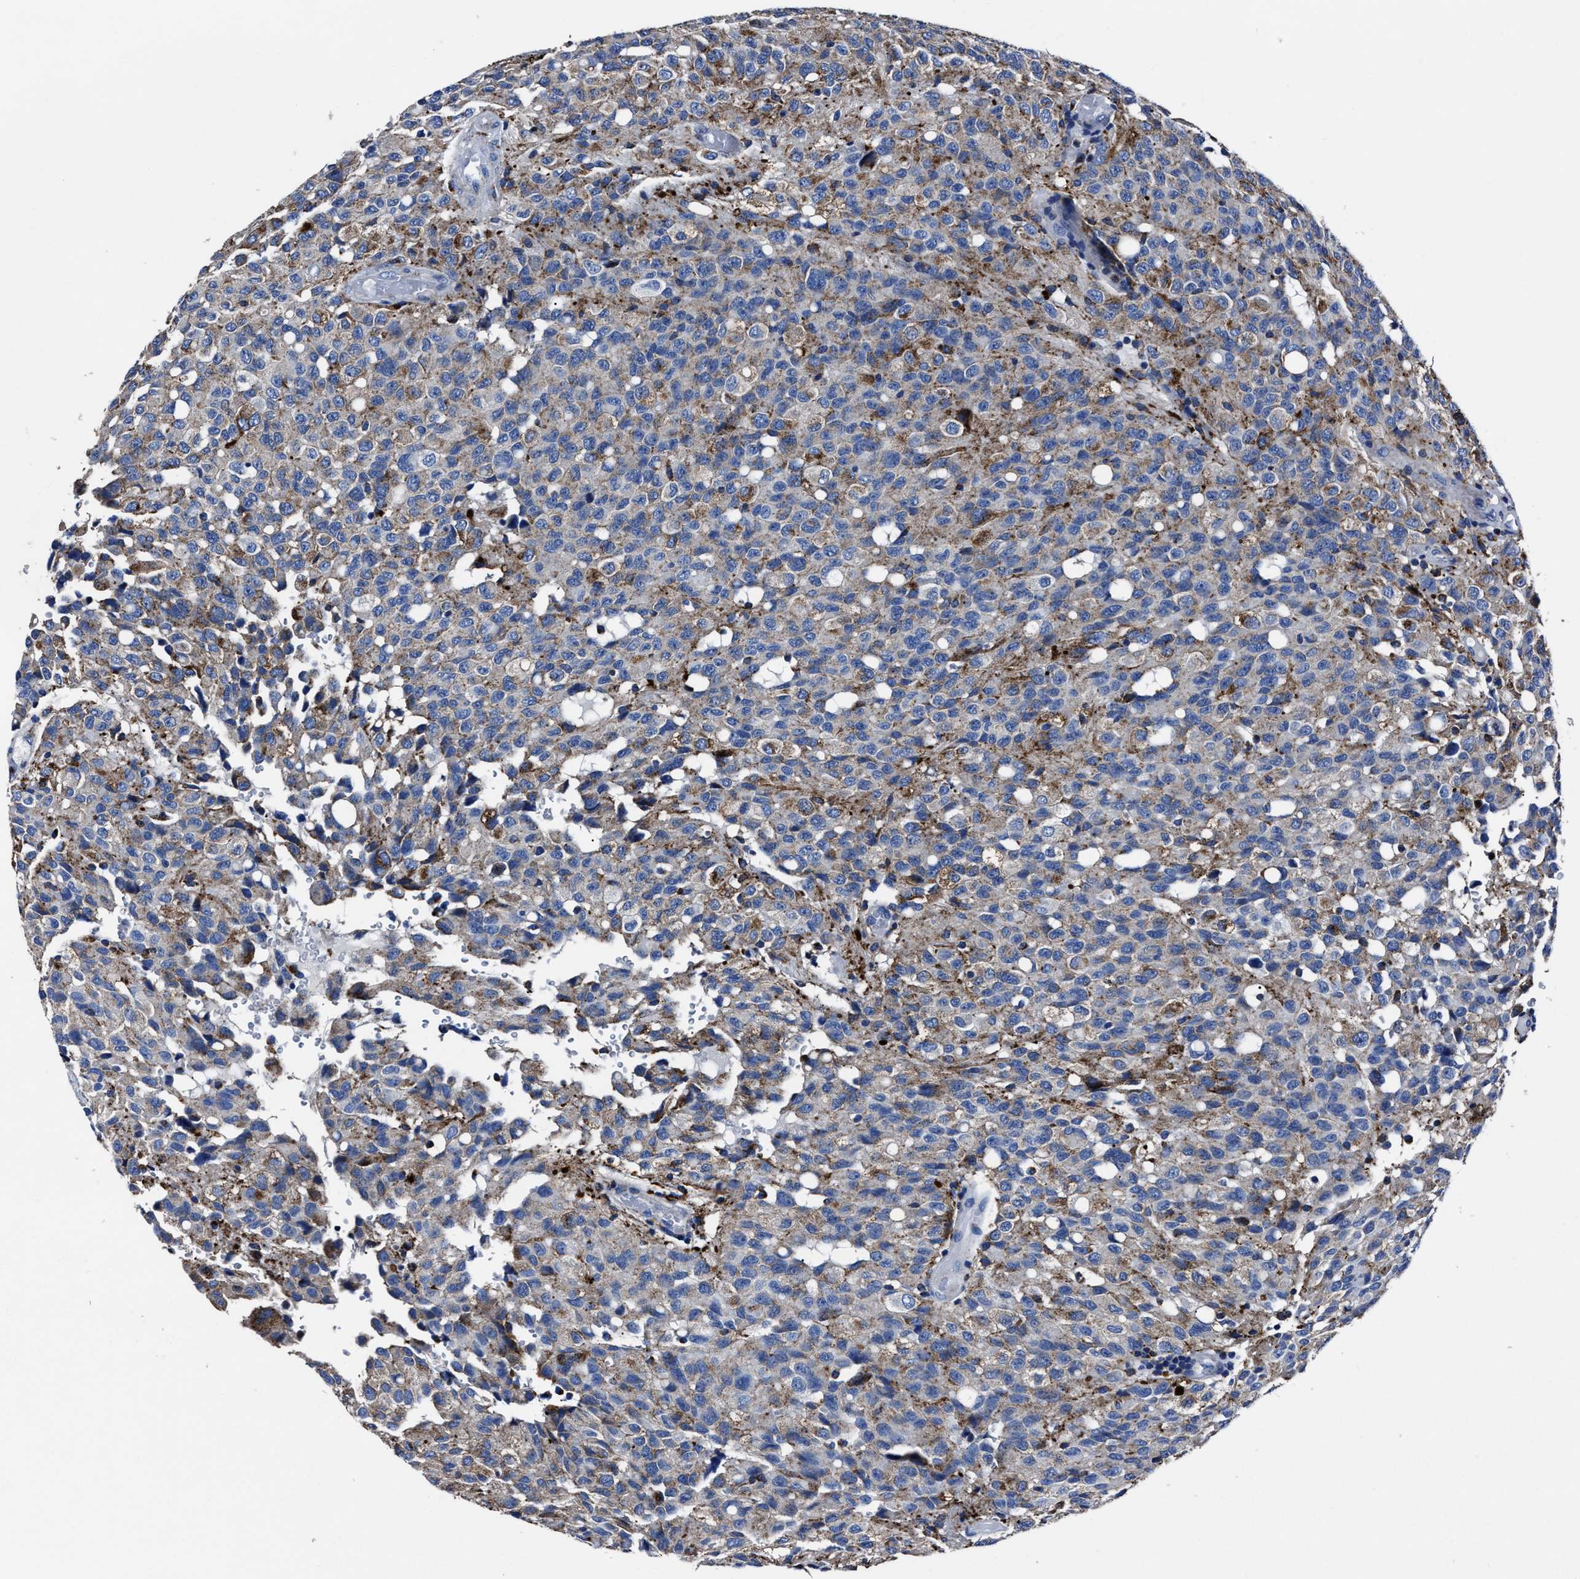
{"staining": {"intensity": "moderate", "quantity": "25%-75%", "location": "cytoplasmic/membranous"}, "tissue": "glioma", "cell_type": "Tumor cells", "image_type": "cancer", "snomed": [{"axis": "morphology", "description": "Glioma, malignant, High grade"}, {"axis": "topography", "description": "Brain"}], "caption": "Protein expression analysis of glioma exhibits moderate cytoplasmic/membranous positivity in approximately 25%-75% of tumor cells.", "gene": "LAMTOR4", "patient": {"sex": "male", "age": 32}}